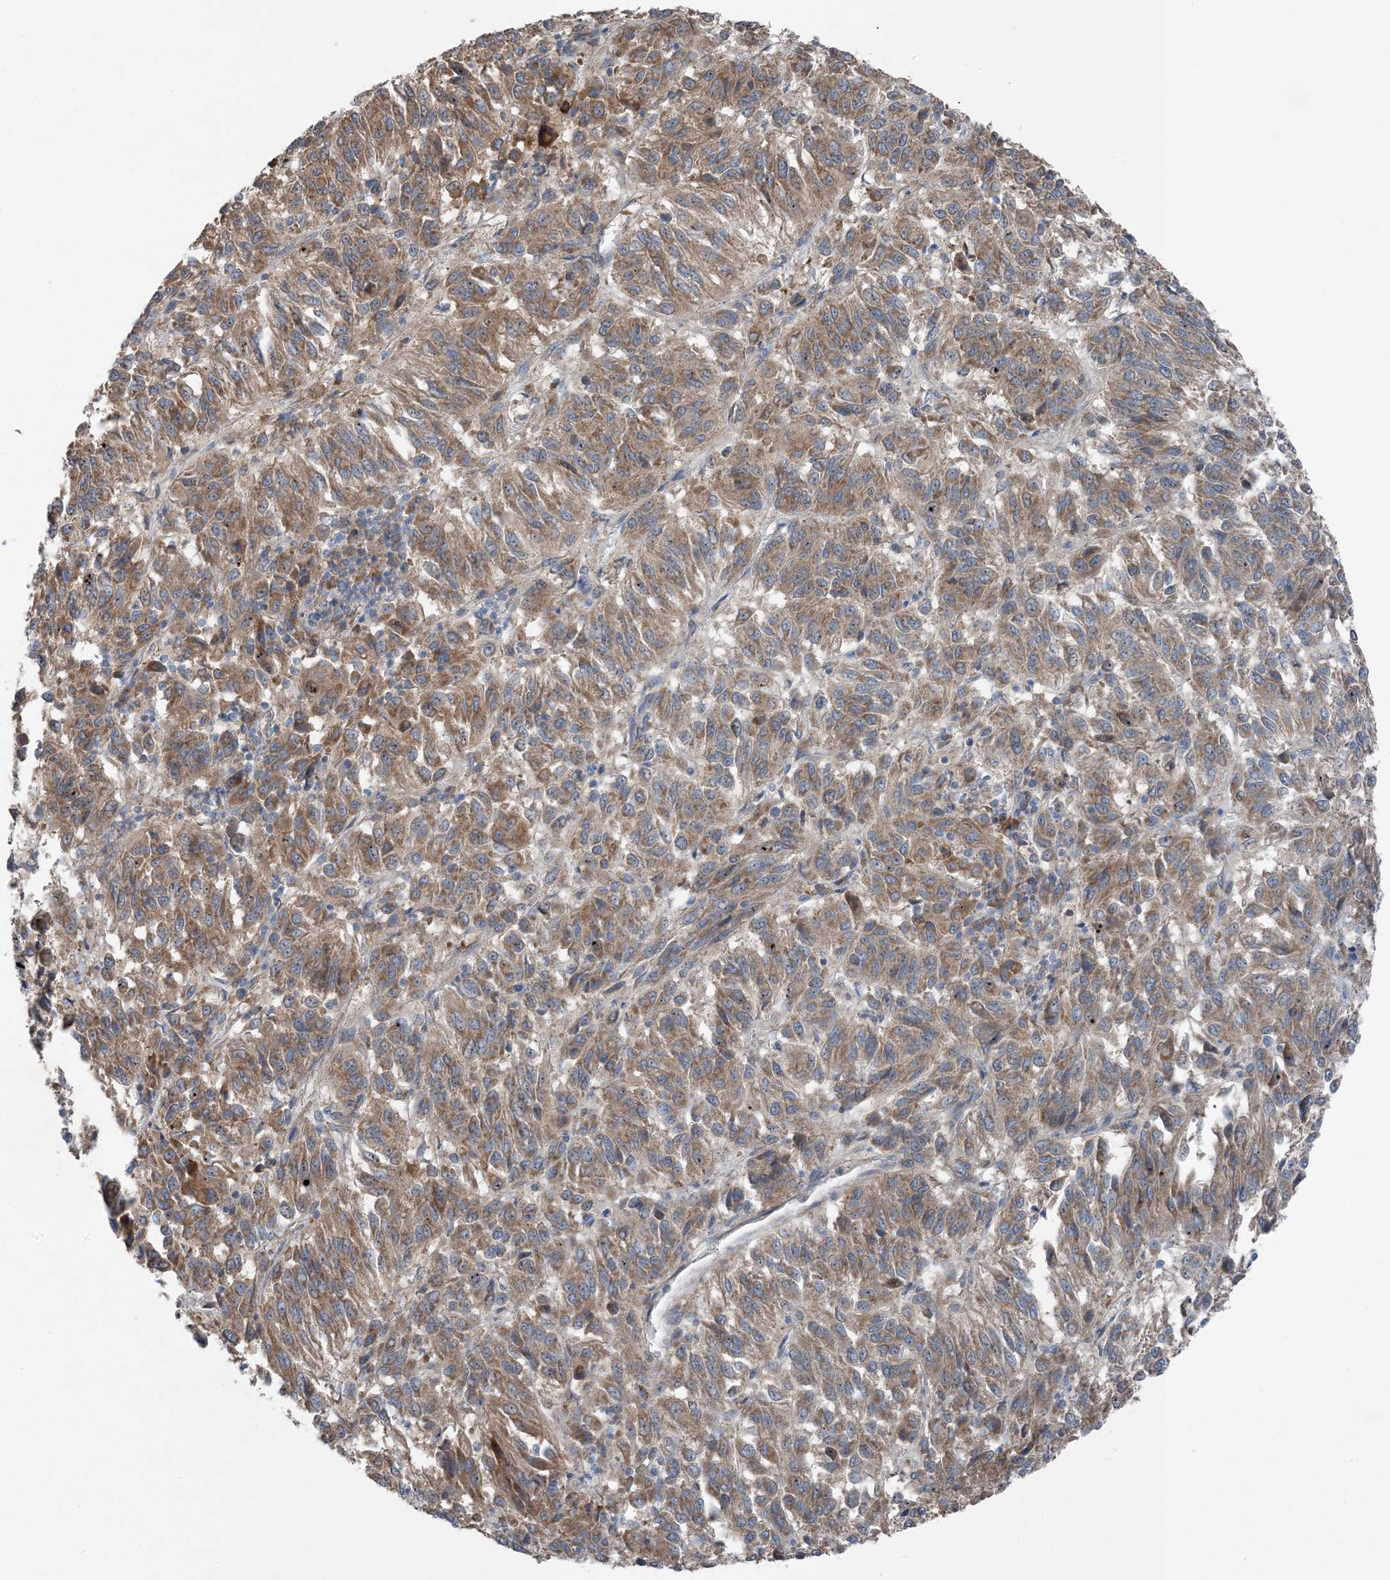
{"staining": {"intensity": "moderate", "quantity": ">75%", "location": "cytoplasmic/membranous"}, "tissue": "melanoma", "cell_type": "Tumor cells", "image_type": "cancer", "snomed": [{"axis": "morphology", "description": "Malignant melanoma, Metastatic site"}, {"axis": "topography", "description": "Lung"}], "caption": "The immunohistochemical stain labels moderate cytoplasmic/membranous expression in tumor cells of melanoma tissue.", "gene": "DHX30", "patient": {"sex": "male", "age": 64}}